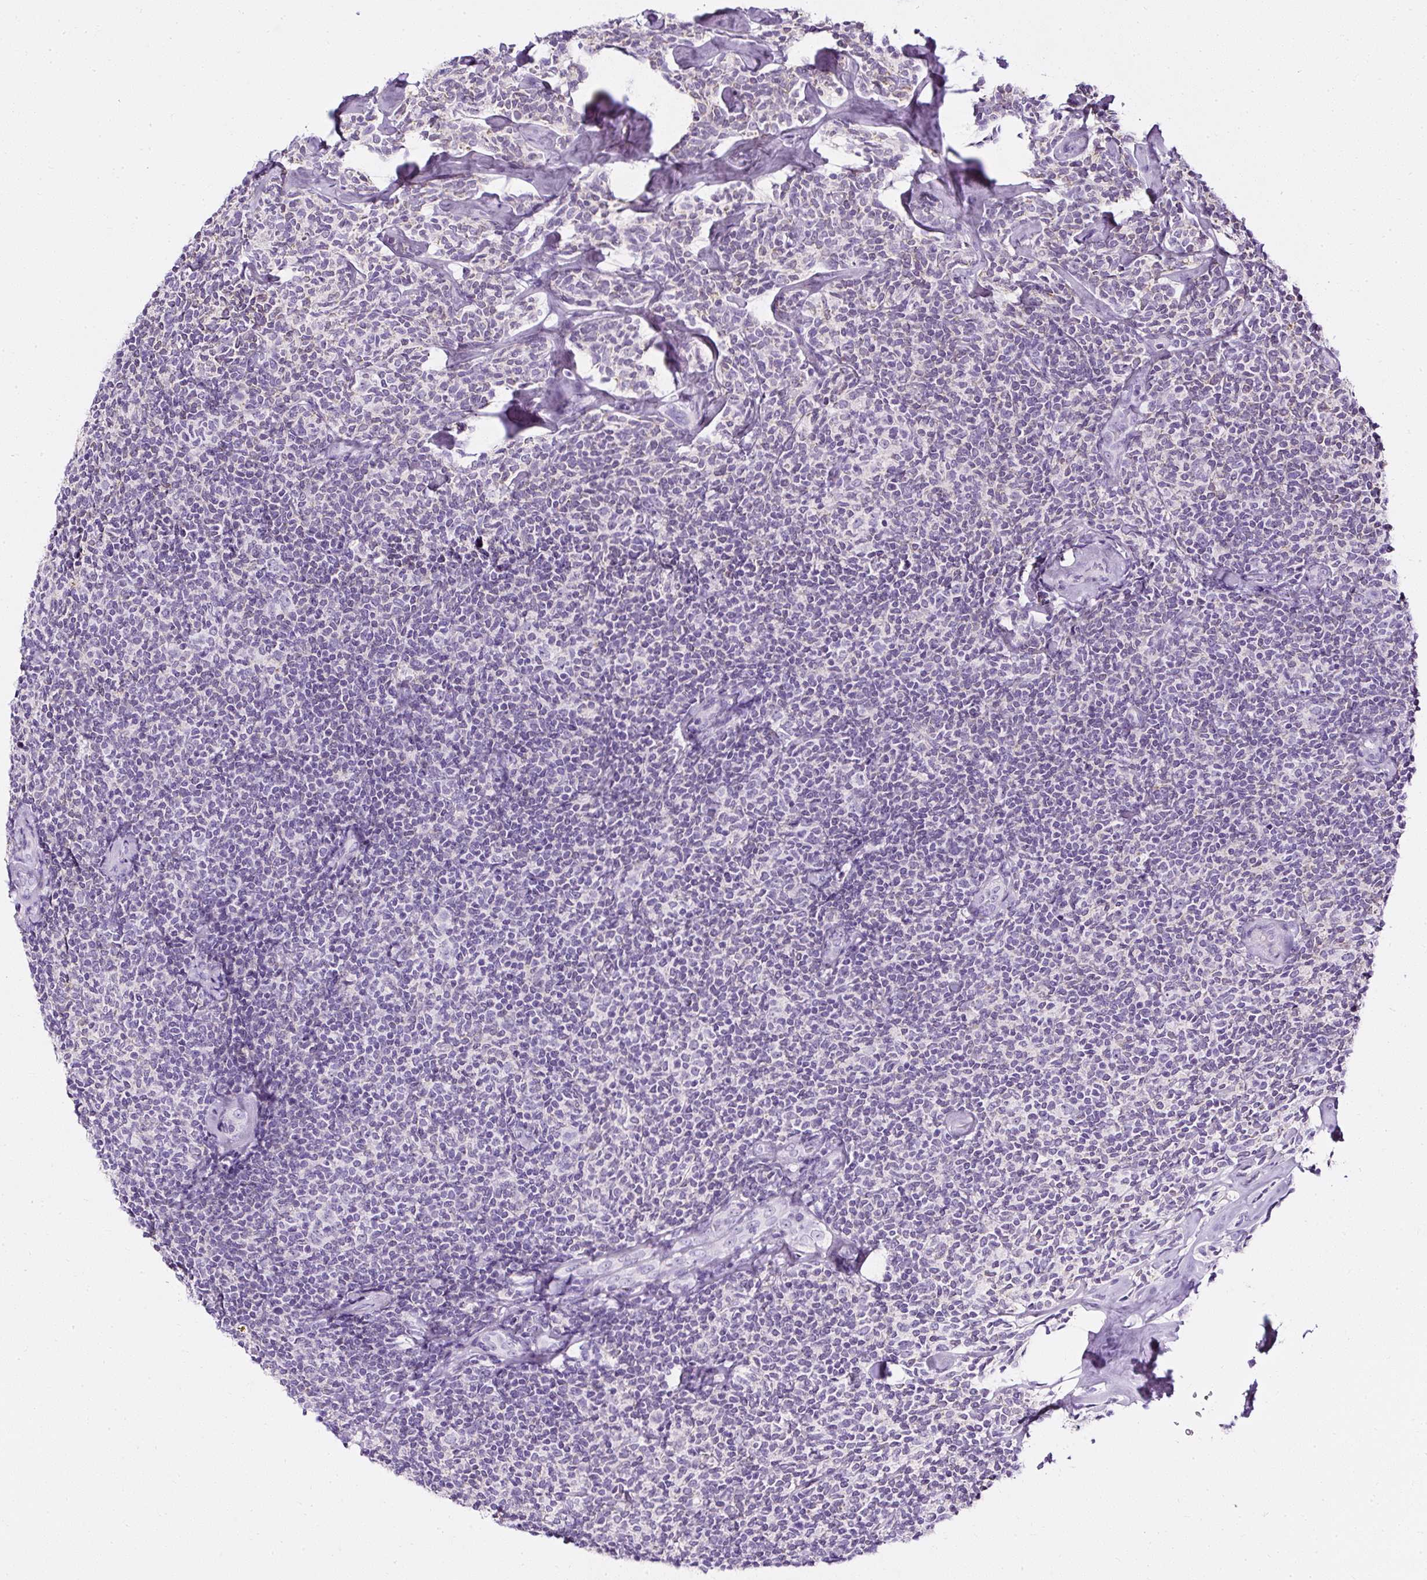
{"staining": {"intensity": "negative", "quantity": "none", "location": "none"}, "tissue": "lymphoma", "cell_type": "Tumor cells", "image_type": "cancer", "snomed": [{"axis": "morphology", "description": "Malignant lymphoma, non-Hodgkin's type, Low grade"}, {"axis": "topography", "description": "Lymph node"}], "caption": "Immunohistochemistry (IHC) photomicrograph of human lymphoma stained for a protein (brown), which shows no staining in tumor cells.", "gene": "ATP2A1", "patient": {"sex": "female", "age": 56}}